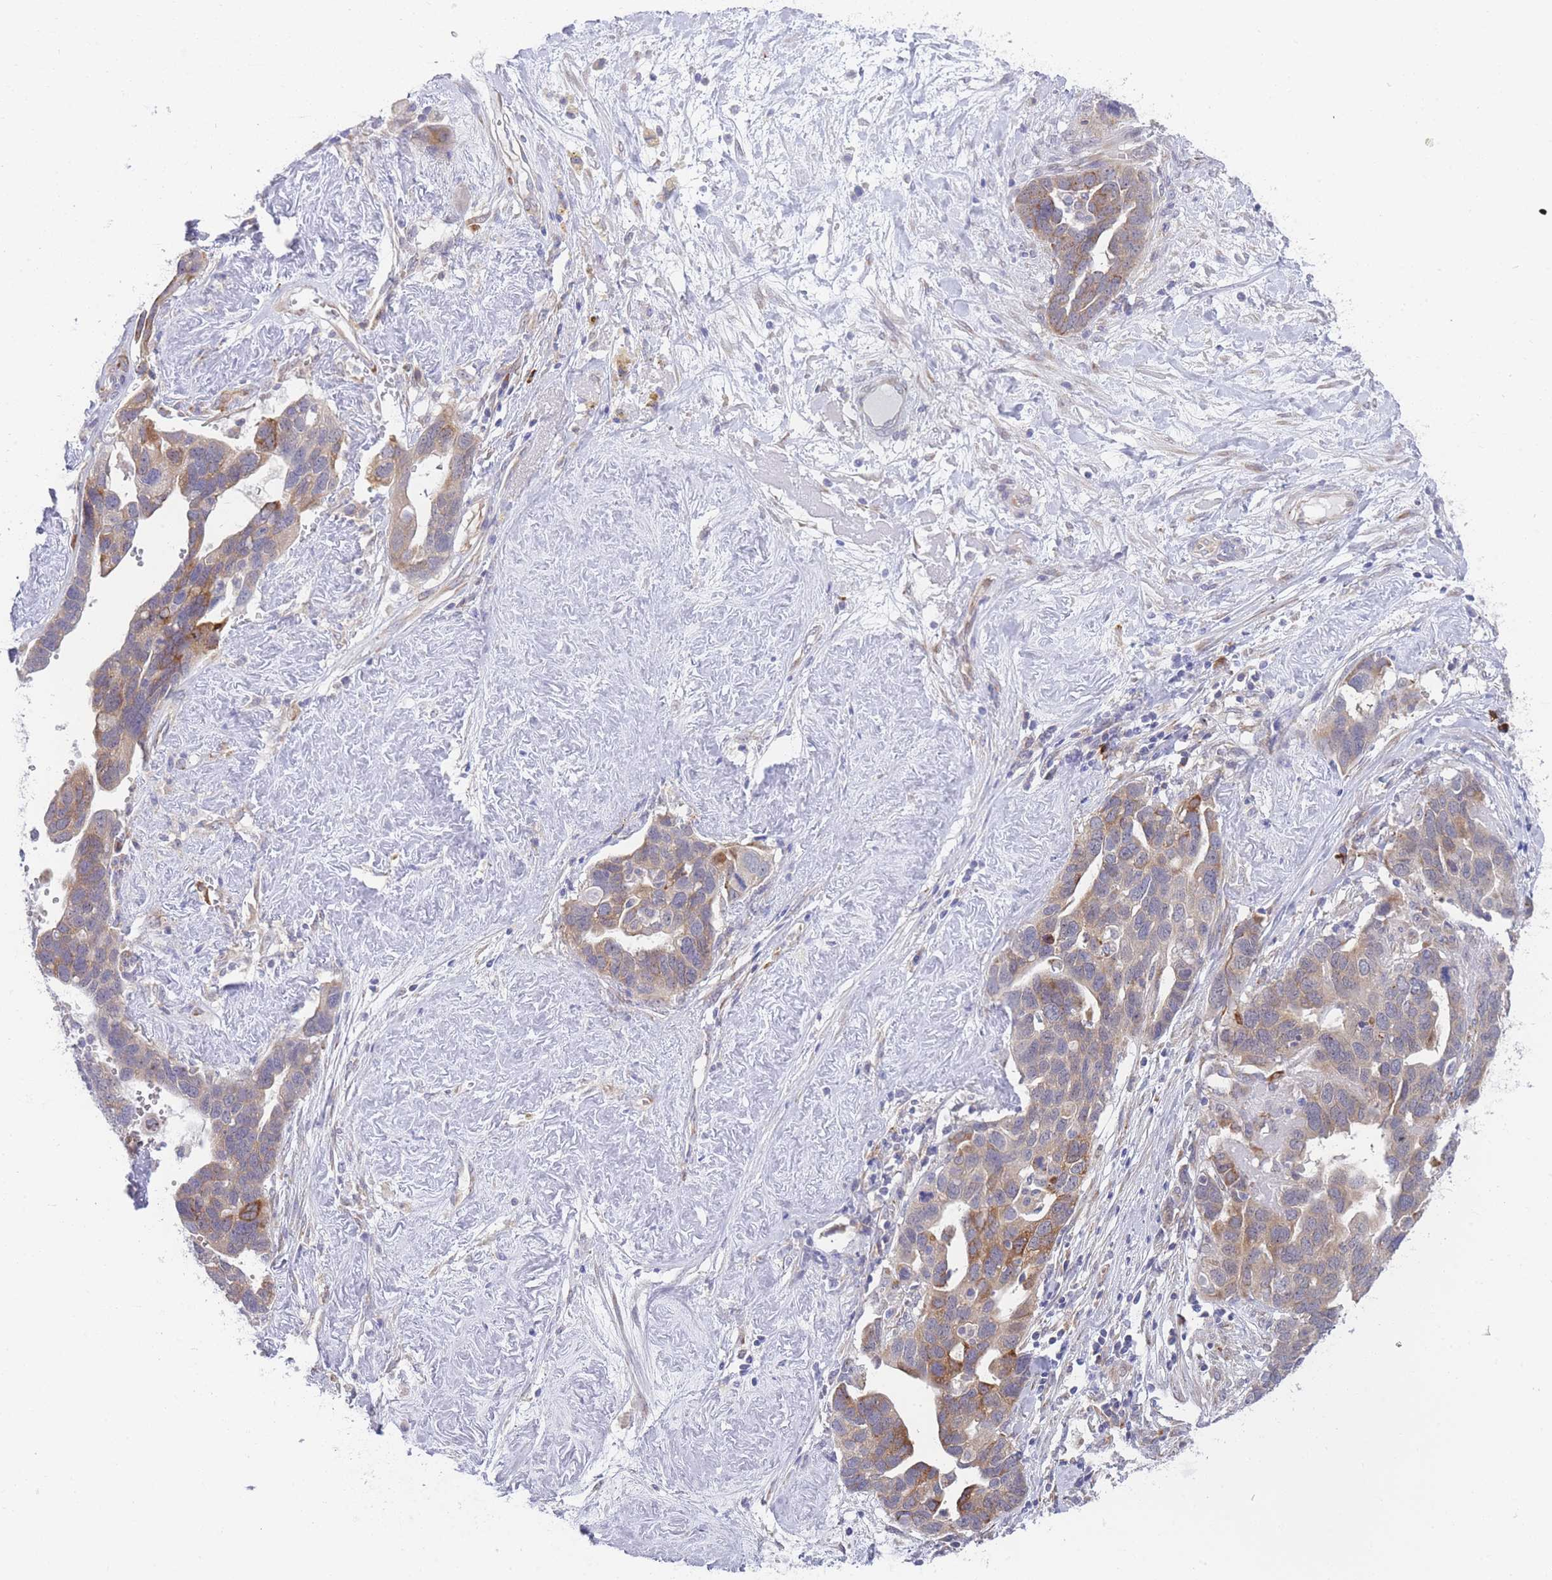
{"staining": {"intensity": "moderate", "quantity": "25%-75%", "location": "cytoplasmic/membranous"}, "tissue": "ovarian cancer", "cell_type": "Tumor cells", "image_type": "cancer", "snomed": [{"axis": "morphology", "description": "Cystadenocarcinoma, serous, NOS"}, {"axis": "topography", "description": "Ovary"}], "caption": "Approximately 25%-75% of tumor cells in serous cystadenocarcinoma (ovarian) show moderate cytoplasmic/membranous protein positivity as visualized by brown immunohistochemical staining.", "gene": "ZNF510", "patient": {"sex": "female", "age": 54}}